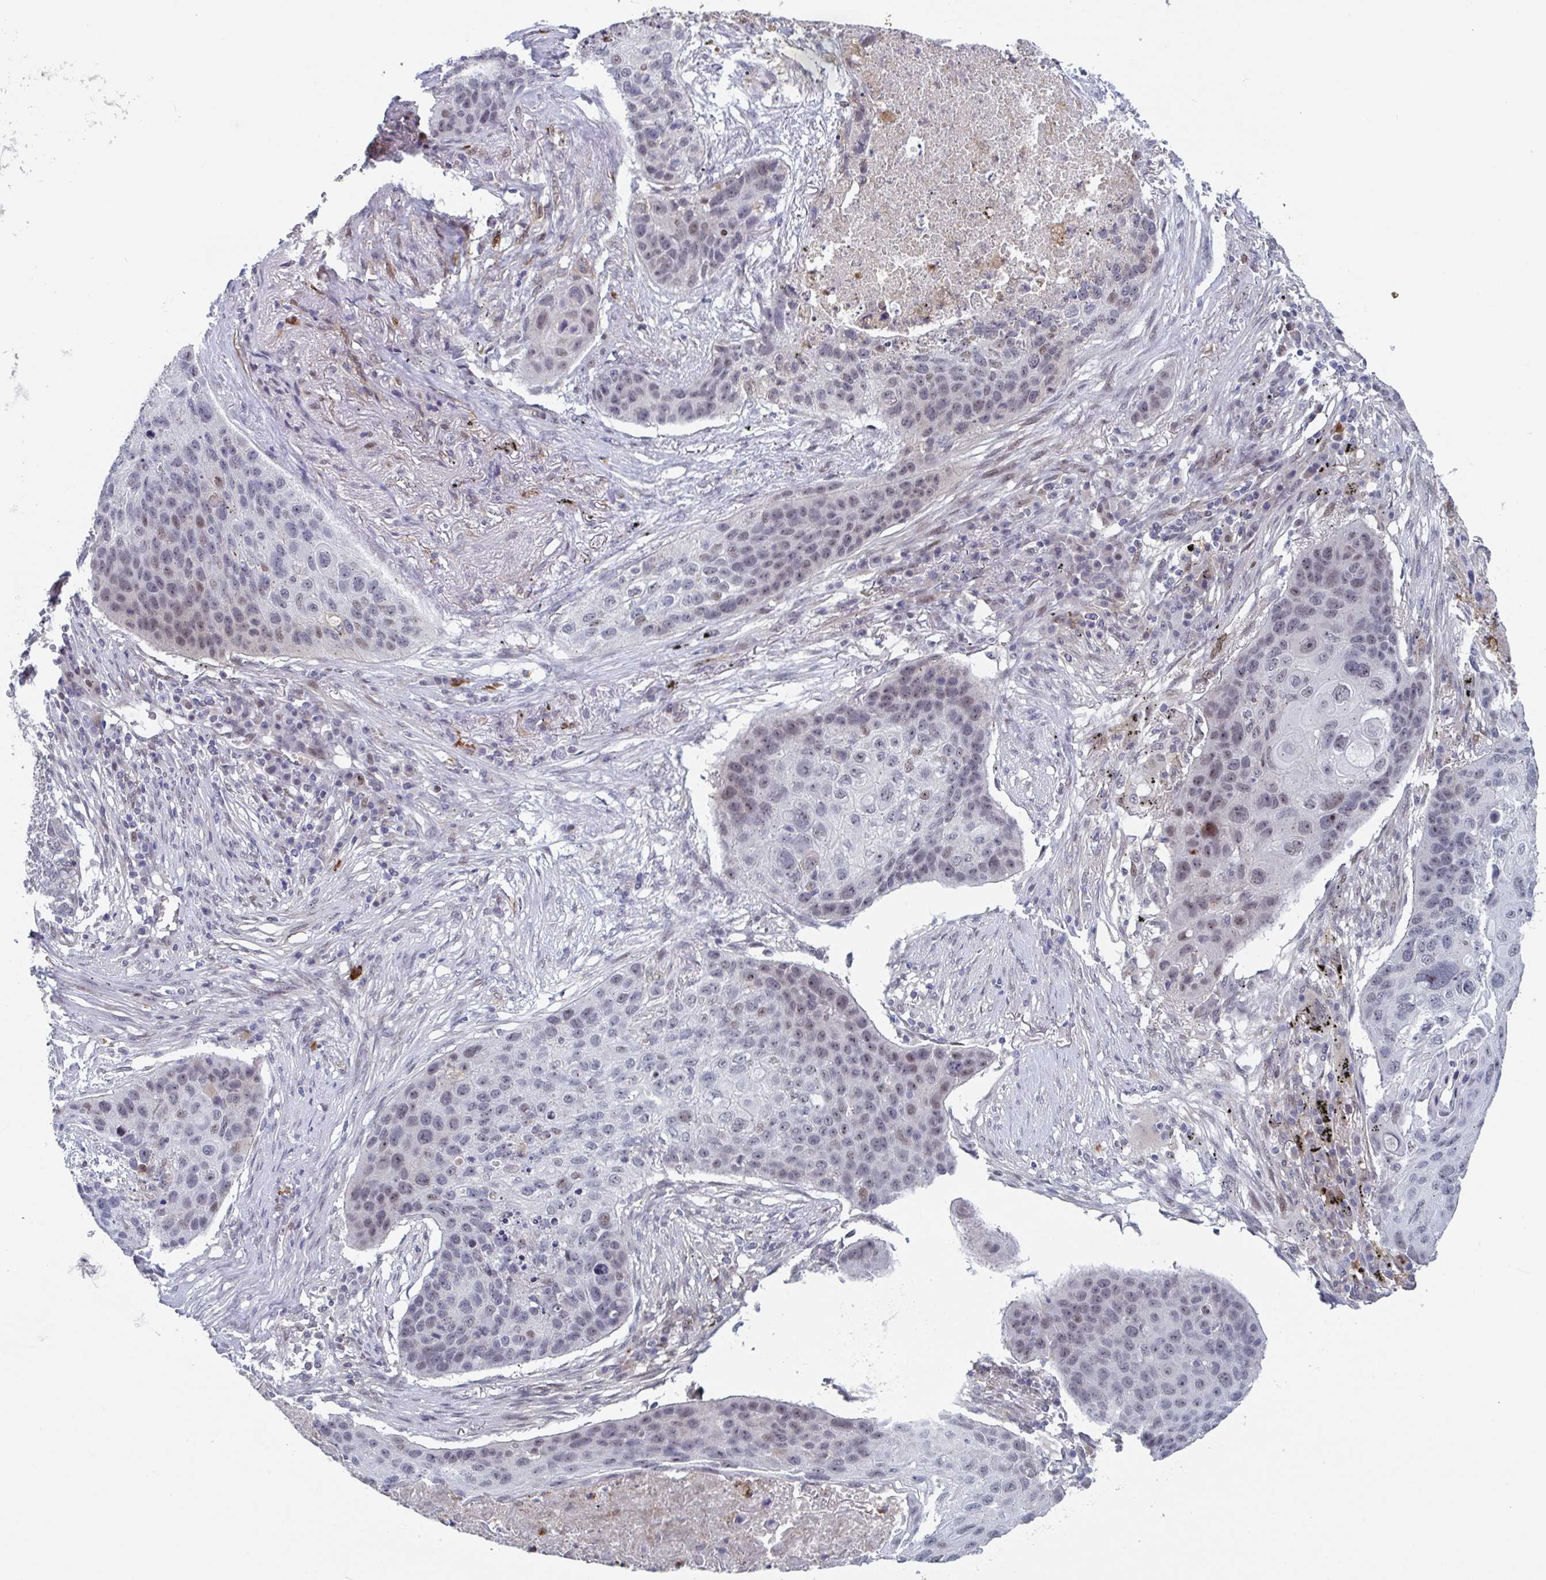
{"staining": {"intensity": "moderate", "quantity": "<25%", "location": "nuclear"}, "tissue": "lung cancer", "cell_type": "Tumor cells", "image_type": "cancer", "snomed": [{"axis": "morphology", "description": "Squamous cell carcinoma, NOS"}, {"axis": "topography", "description": "Lung"}], "caption": "Immunohistochemistry (IHC) photomicrograph of squamous cell carcinoma (lung) stained for a protein (brown), which shows low levels of moderate nuclear staining in about <25% of tumor cells.", "gene": "RNF212", "patient": {"sex": "female", "age": 63}}